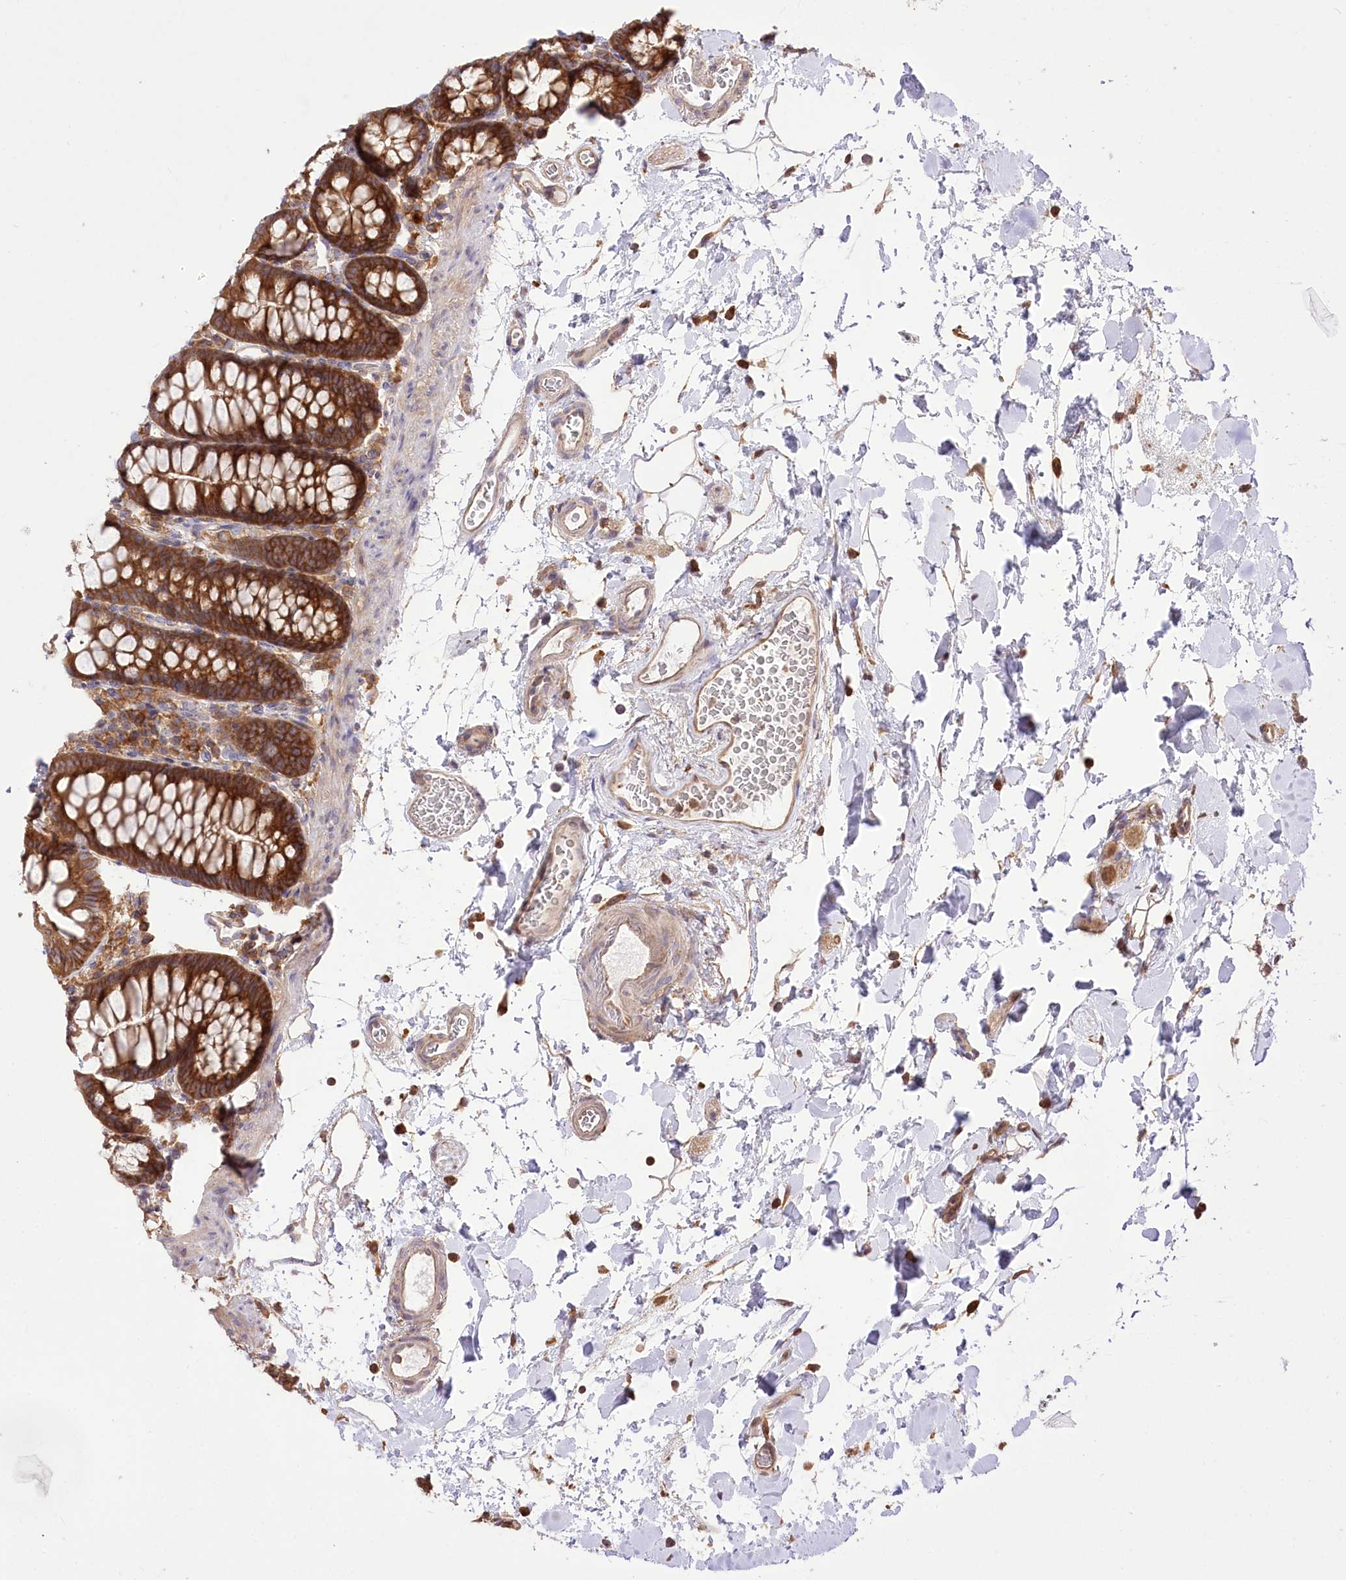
{"staining": {"intensity": "weak", "quantity": ">75%", "location": "cytoplasmic/membranous"}, "tissue": "colon", "cell_type": "Endothelial cells", "image_type": "normal", "snomed": [{"axis": "morphology", "description": "Normal tissue, NOS"}, {"axis": "topography", "description": "Colon"}], "caption": "Endothelial cells exhibit weak cytoplasmic/membranous expression in approximately >75% of cells in normal colon. The staining is performed using DAB brown chromogen to label protein expression. The nuclei are counter-stained blue using hematoxylin.", "gene": "XYLB", "patient": {"sex": "male", "age": 75}}